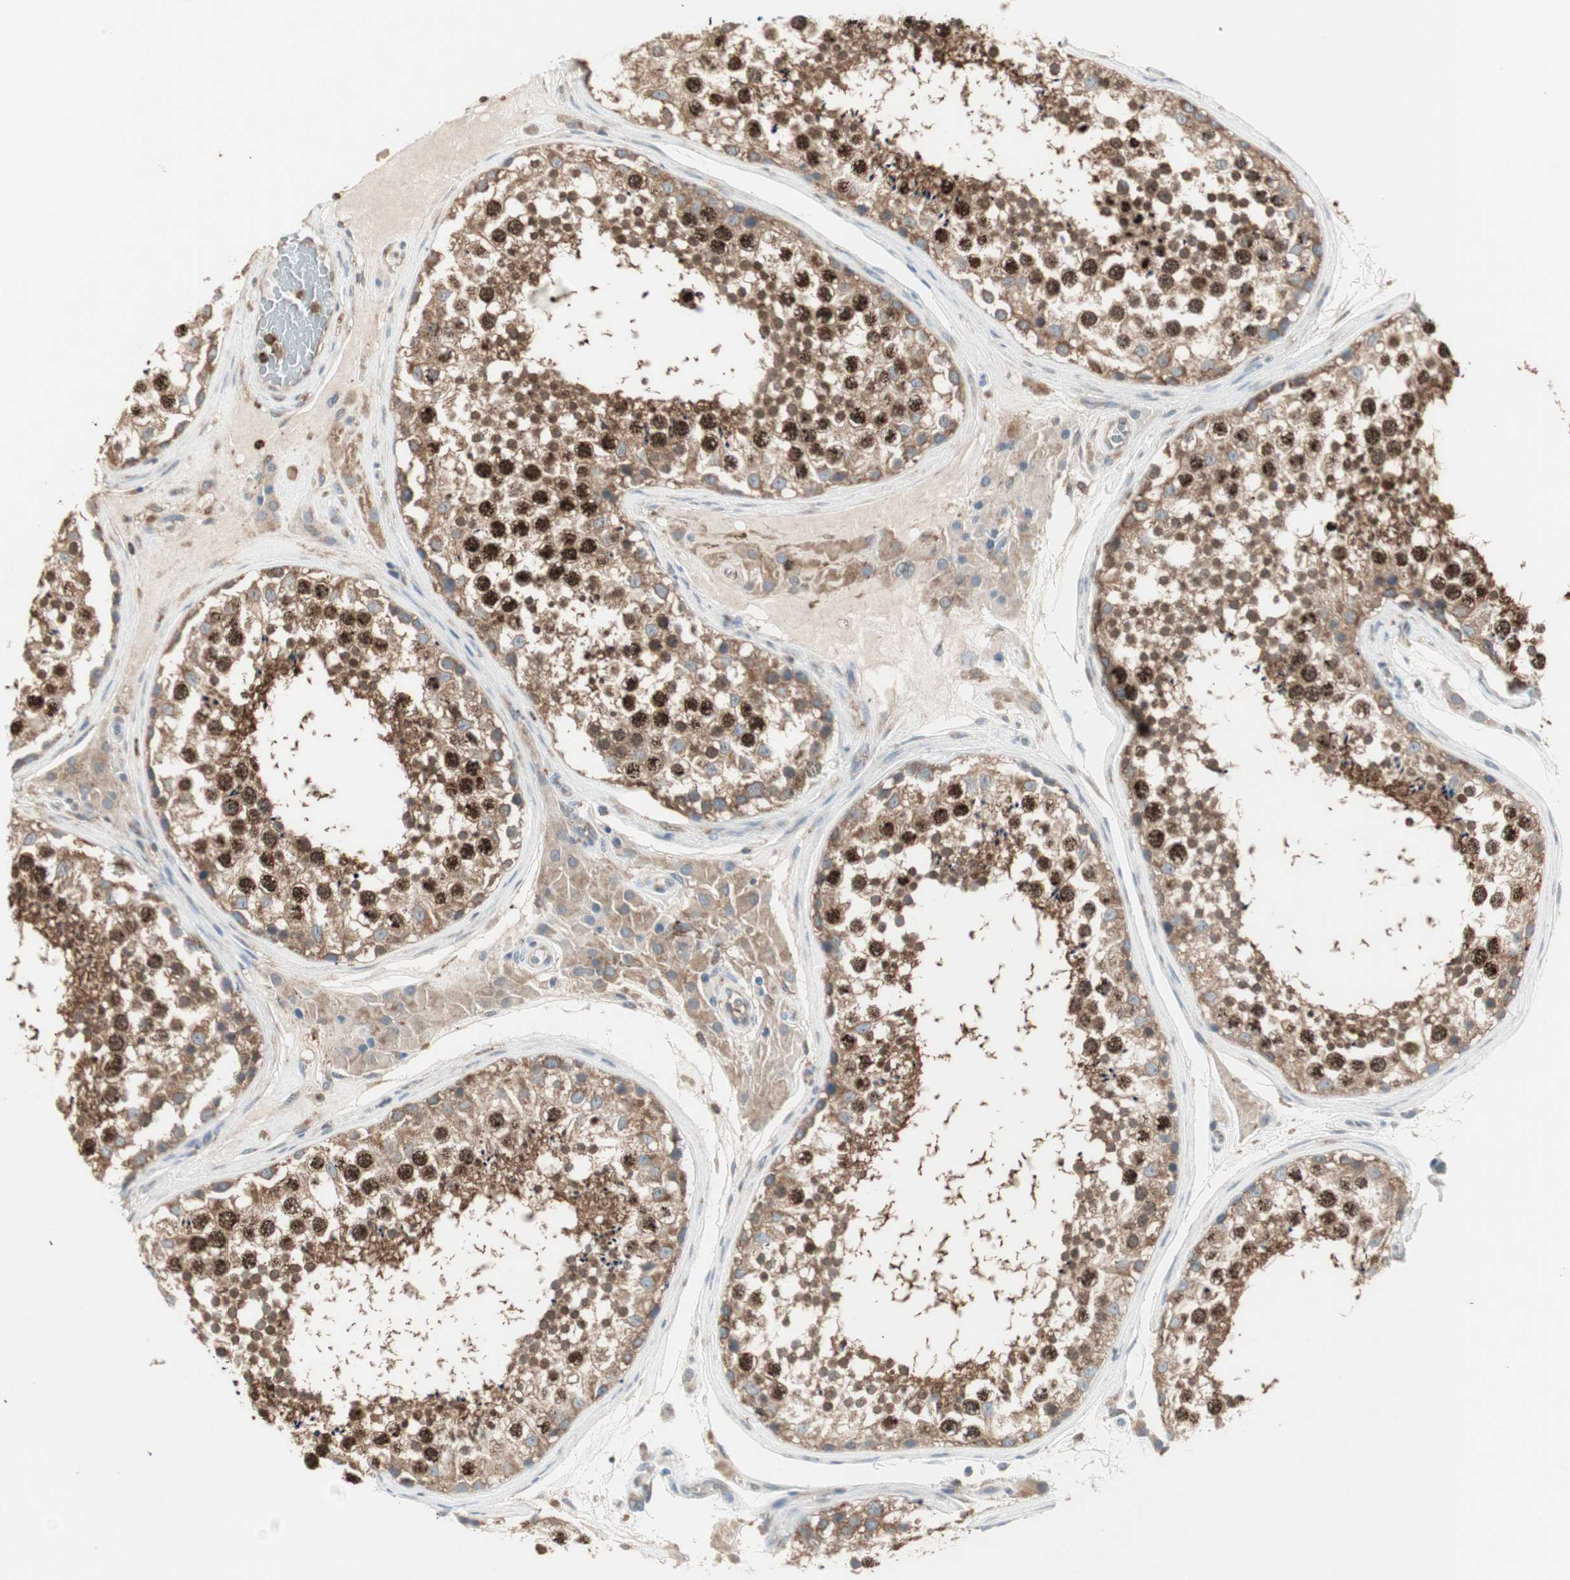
{"staining": {"intensity": "strong", "quantity": ">75%", "location": "cytoplasmic/membranous,nuclear"}, "tissue": "testis", "cell_type": "Cells in seminiferous ducts", "image_type": "normal", "snomed": [{"axis": "morphology", "description": "Normal tissue, NOS"}, {"axis": "topography", "description": "Testis"}], "caption": "Testis stained with DAB (3,3'-diaminobenzidine) immunohistochemistry exhibits high levels of strong cytoplasmic/membranous,nuclear positivity in approximately >75% of cells in seminiferous ducts. Nuclei are stained in blue.", "gene": "MMP3", "patient": {"sex": "male", "age": 46}}